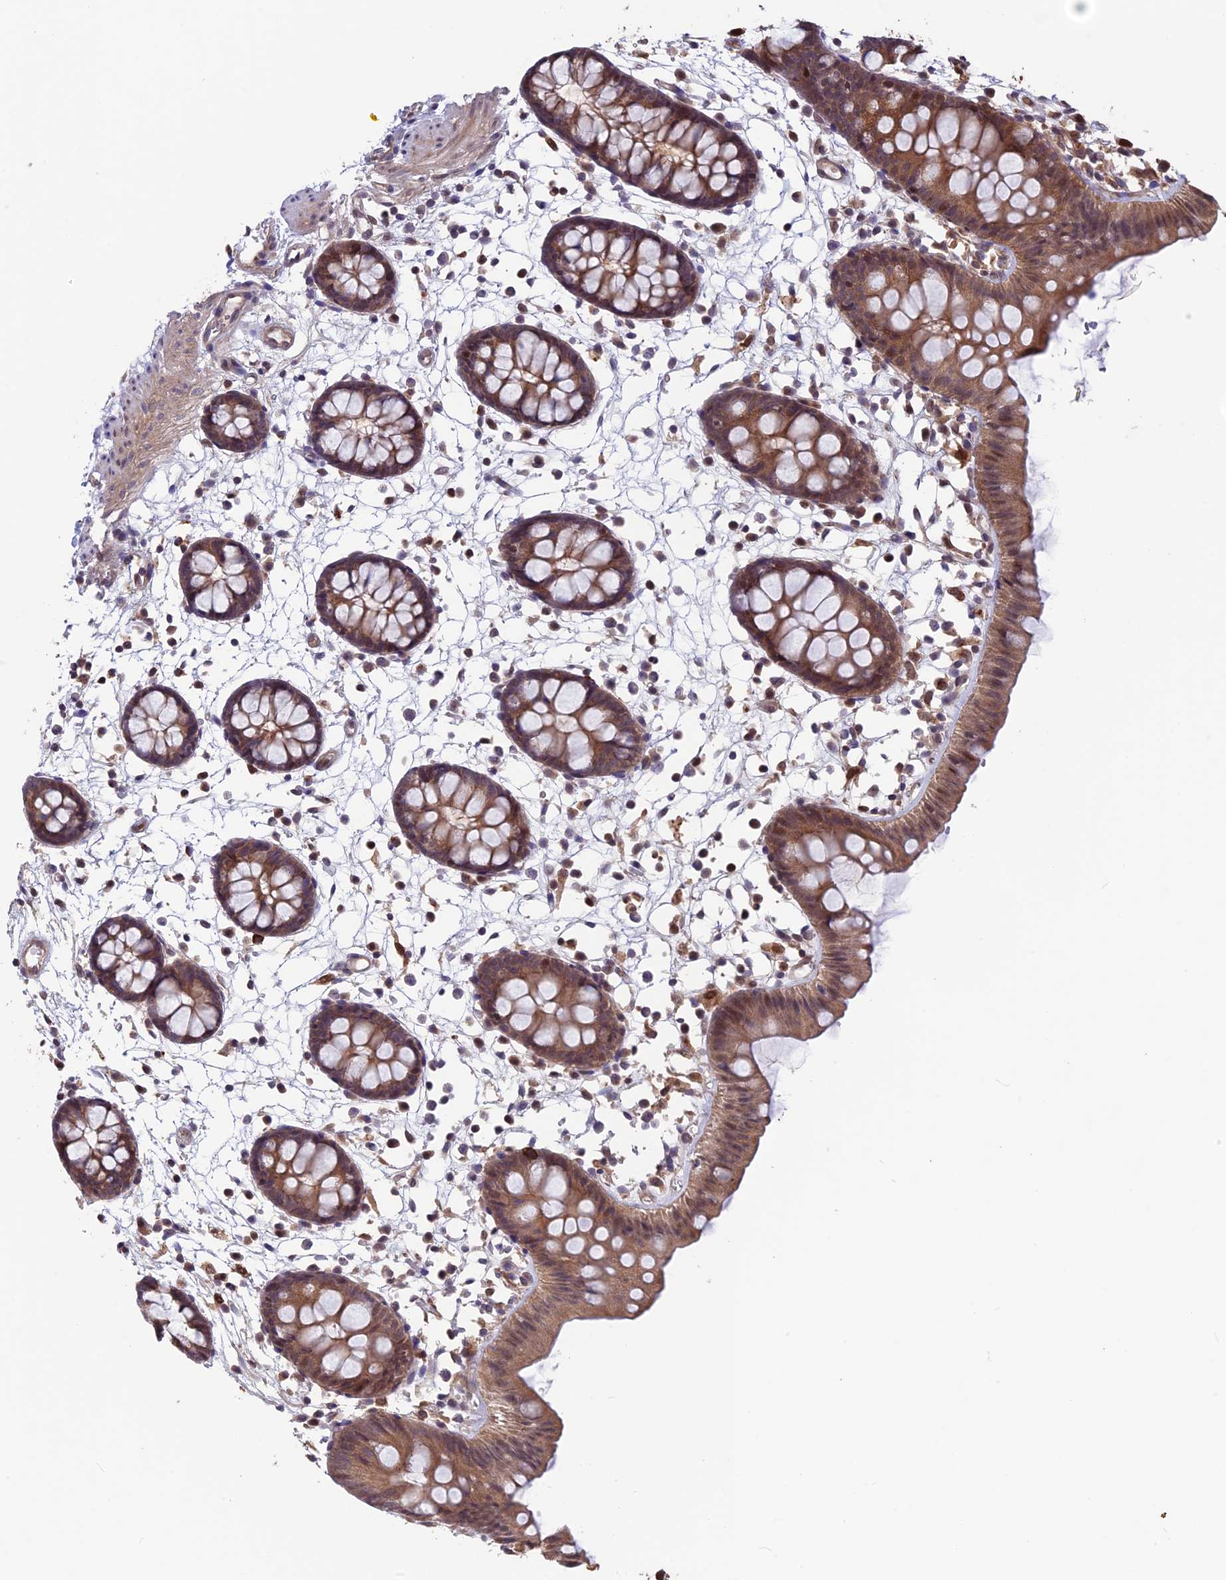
{"staining": {"intensity": "negative", "quantity": "none", "location": "none"}, "tissue": "colon", "cell_type": "Endothelial cells", "image_type": "normal", "snomed": [{"axis": "morphology", "description": "Normal tissue, NOS"}, {"axis": "topography", "description": "Colon"}], "caption": "Immunohistochemistry histopathology image of benign human colon stained for a protein (brown), which exhibits no positivity in endothelial cells.", "gene": "MAST2", "patient": {"sex": "male", "age": 56}}